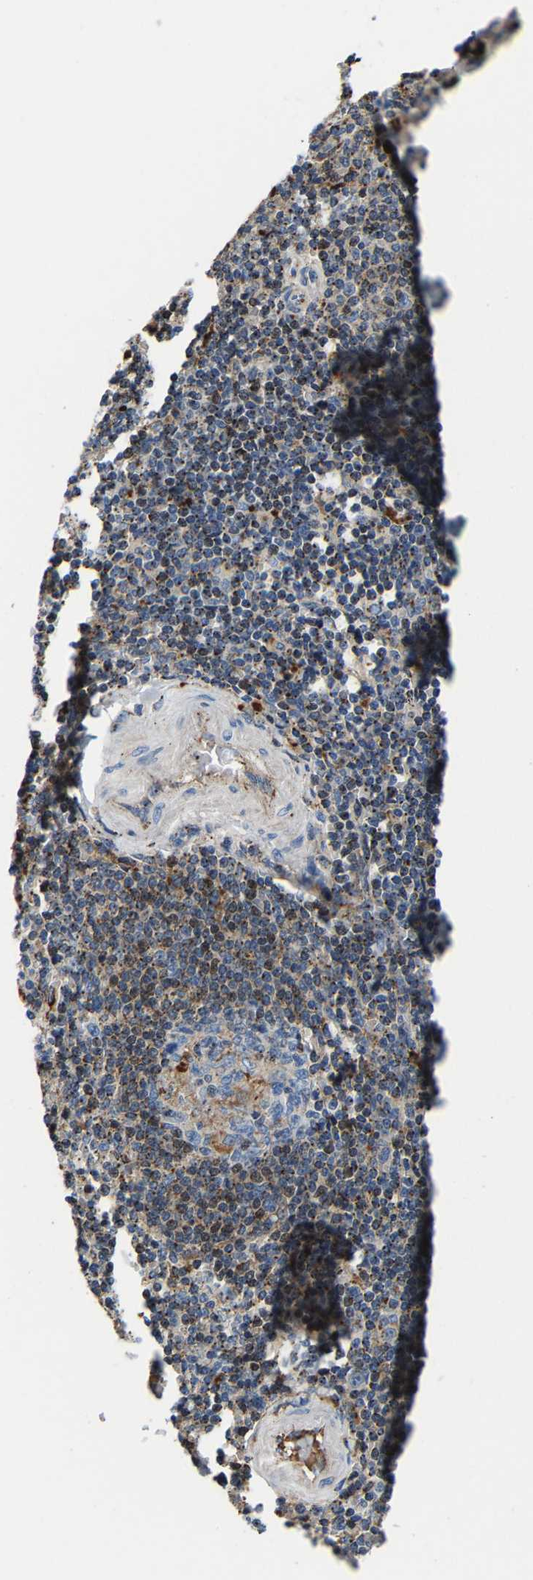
{"staining": {"intensity": "moderate", "quantity": "<25%", "location": "cytoplasmic/membranous"}, "tissue": "spleen", "cell_type": "Cells in red pulp", "image_type": "normal", "snomed": [{"axis": "morphology", "description": "Normal tissue, NOS"}, {"axis": "topography", "description": "Spleen"}], "caption": "Immunohistochemistry (IHC) photomicrograph of benign spleen: human spleen stained using IHC reveals low levels of moderate protein expression localized specifically in the cytoplasmic/membranous of cells in red pulp, appearing as a cytoplasmic/membranous brown color.", "gene": "DPP7", "patient": {"sex": "male", "age": 36}}